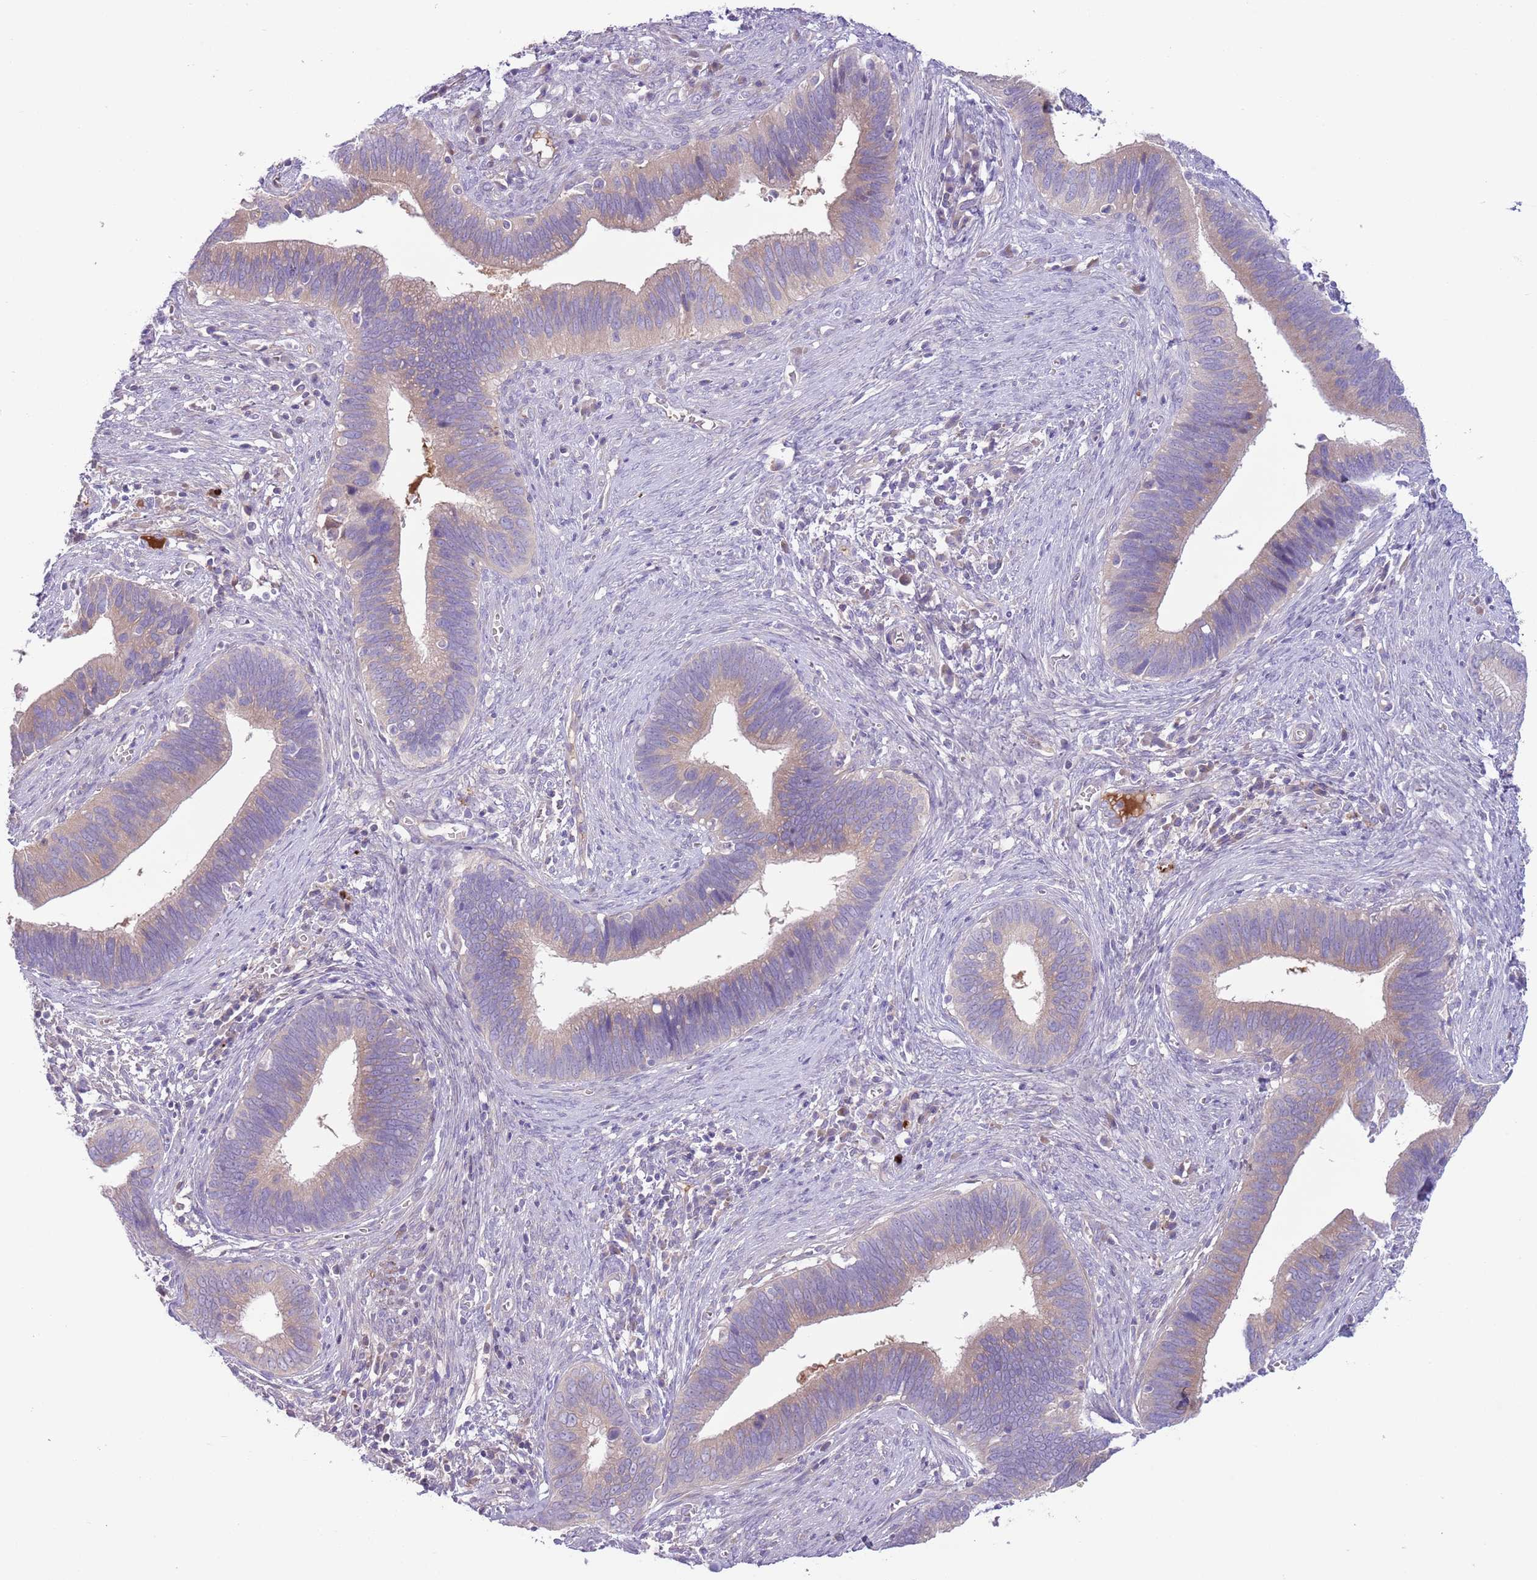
{"staining": {"intensity": "weak", "quantity": ">75%", "location": "cytoplasmic/membranous"}, "tissue": "cervical cancer", "cell_type": "Tumor cells", "image_type": "cancer", "snomed": [{"axis": "morphology", "description": "Adenocarcinoma, NOS"}, {"axis": "topography", "description": "Cervix"}], "caption": "Protein staining of cervical adenocarcinoma tissue demonstrates weak cytoplasmic/membranous staining in approximately >75% of tumor cells.", "gene": "CFH", "patient": {"sex": "female", "age": 42}}